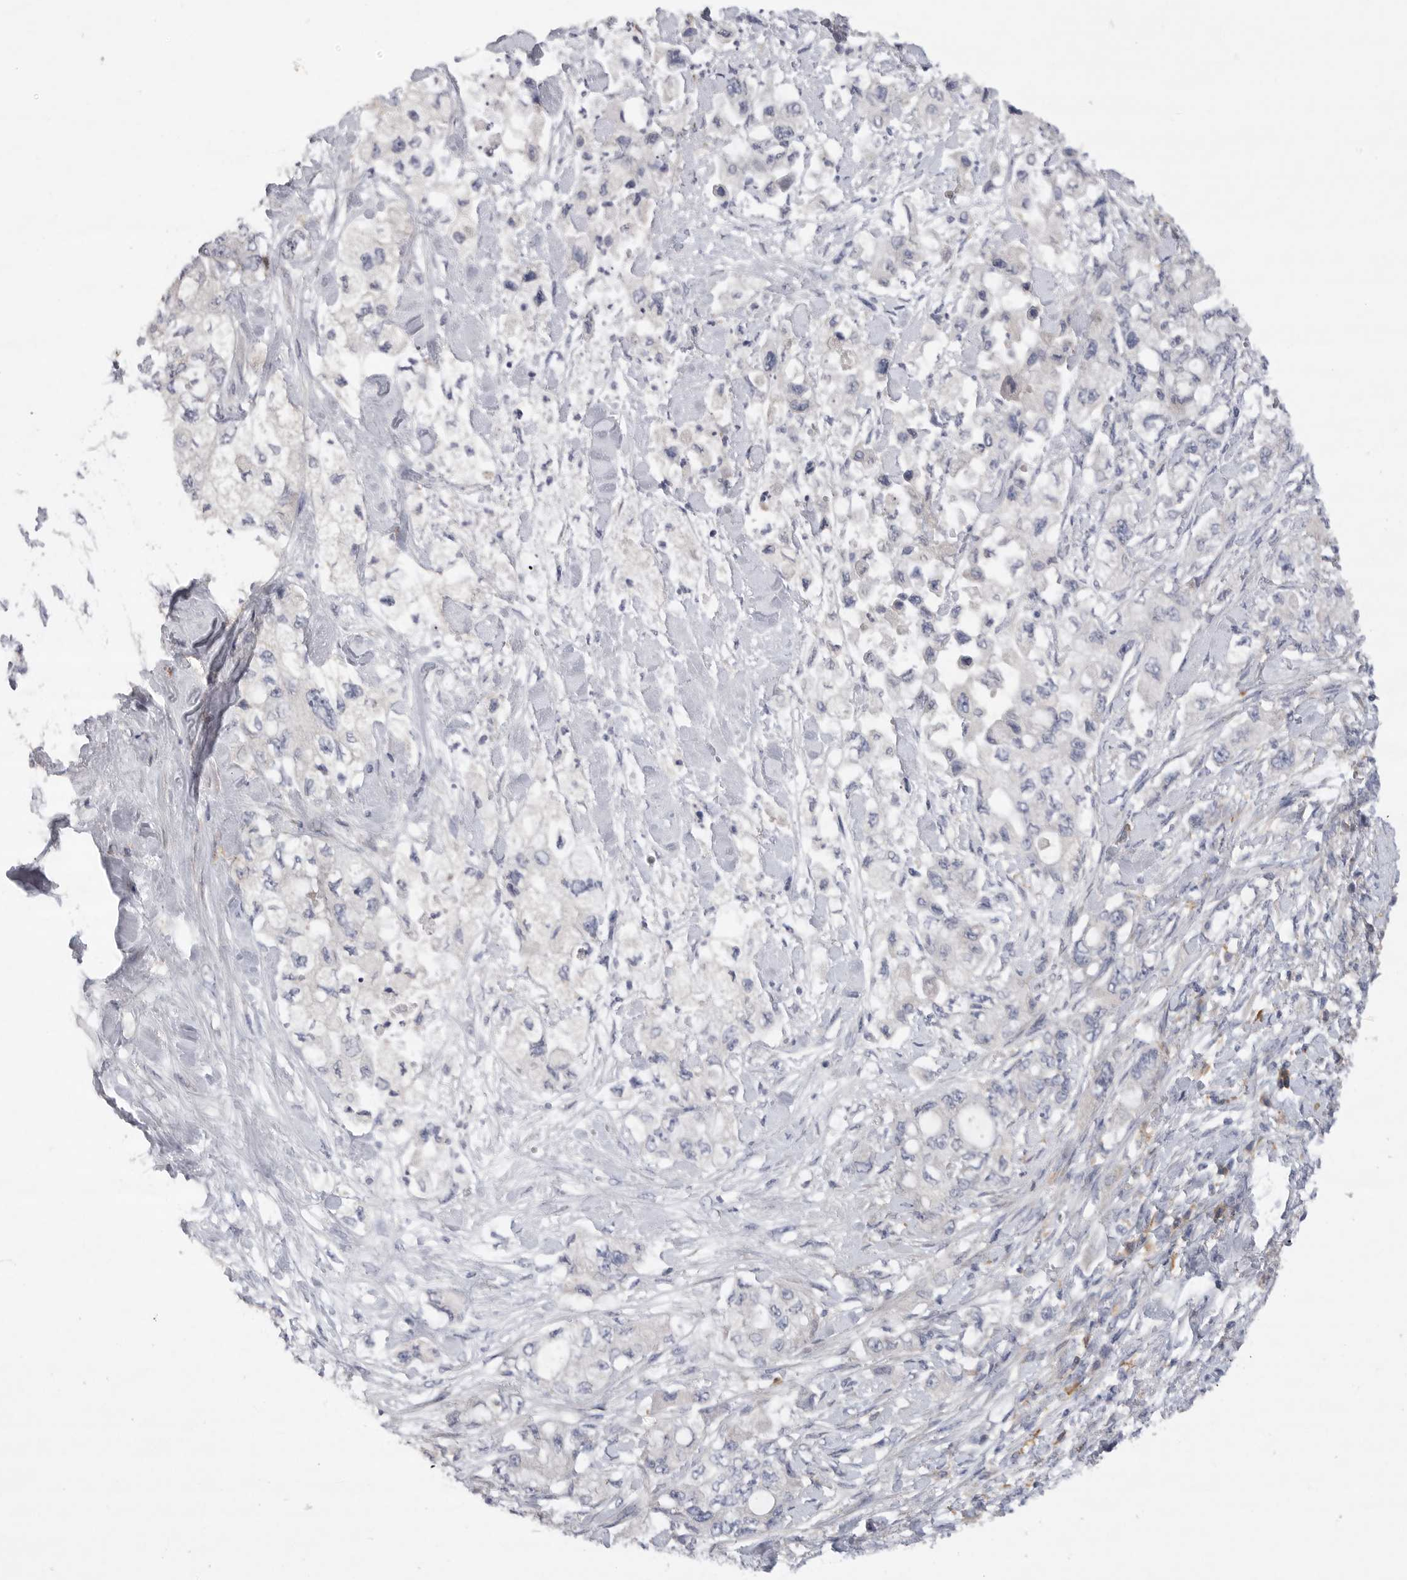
{"staining": {"intensity": "negative", "quantity": "none", "location": "none"}, "tissue": "pancreatic cancer", "cell_type": "Tumor cells", "image_type": "cancer", "snomed": [{"axis": "morphology", "description": "Adenocarcinoma, NOS"}, {"axis": "topography", "description": "Pancreas"}], "caption": "IHC image of neoplastic tissue: pancreatic cancer stained with DAB demonstrates no significant protein positivity in tumor cells.", "gene": "EDEM3", "patient": {"sex": "female", "age": 73}}